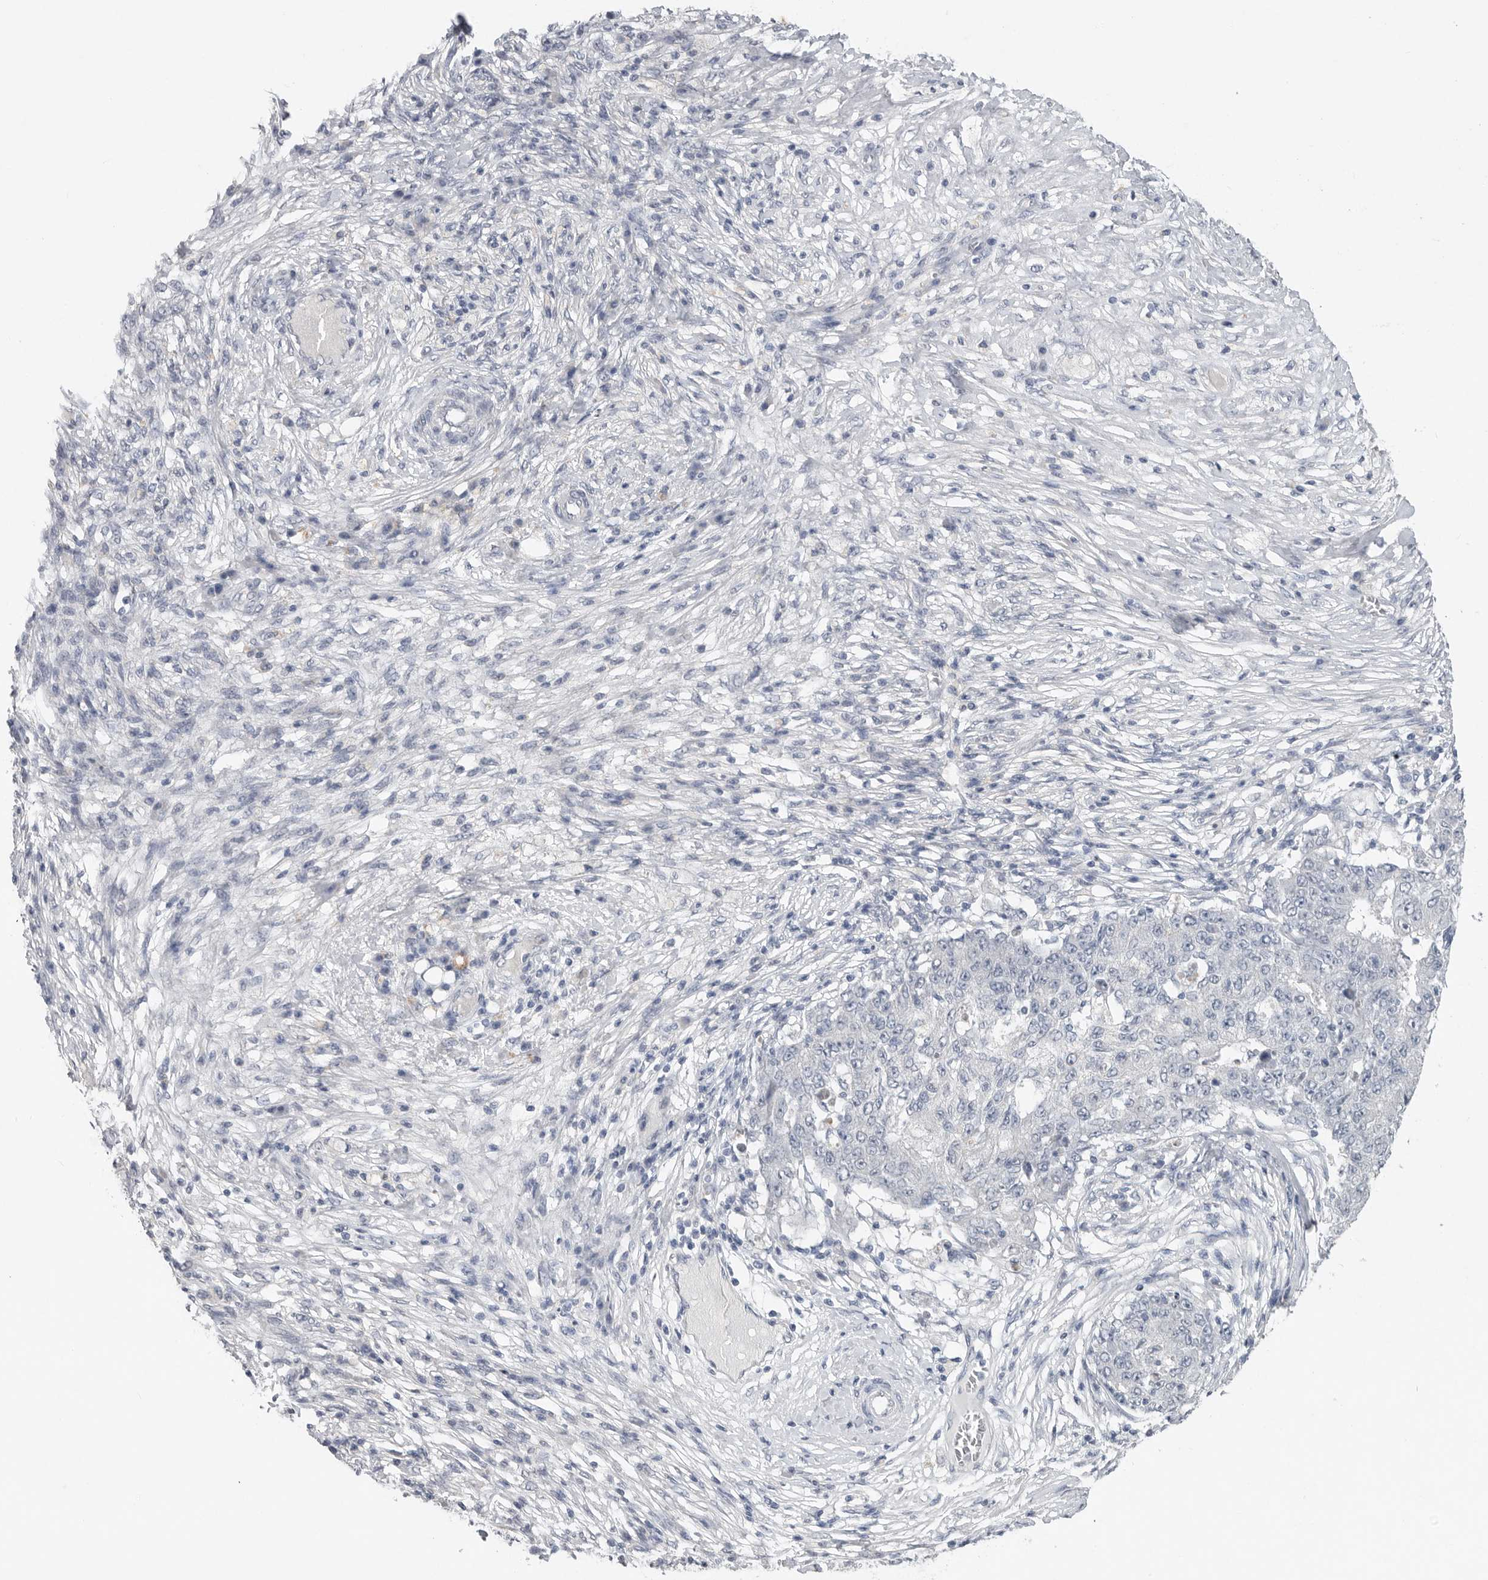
{"staining": {"intensity": "negative", "quantity": "none", "location": "none"}, "tissue": "ovarian cancer", "cell_type": "Tumor cells", "image_type": "cancer", "snomed": [{"axis": "morphology", "description": "Carcinoma, endometroid"}, {"axis": "topography", "description": "Ovary"}], "caption": "Immunohistochemistry (IHC) image of human endometroid carcinoma (ovarian) stained for a protein (brown), which exhibits no staining in tumor cells. (Immunohistochemistry (IHC), brightfield microscopy, high magnification).", "gene": "REG4", "patient": {"sex": "female", "age": 42}}